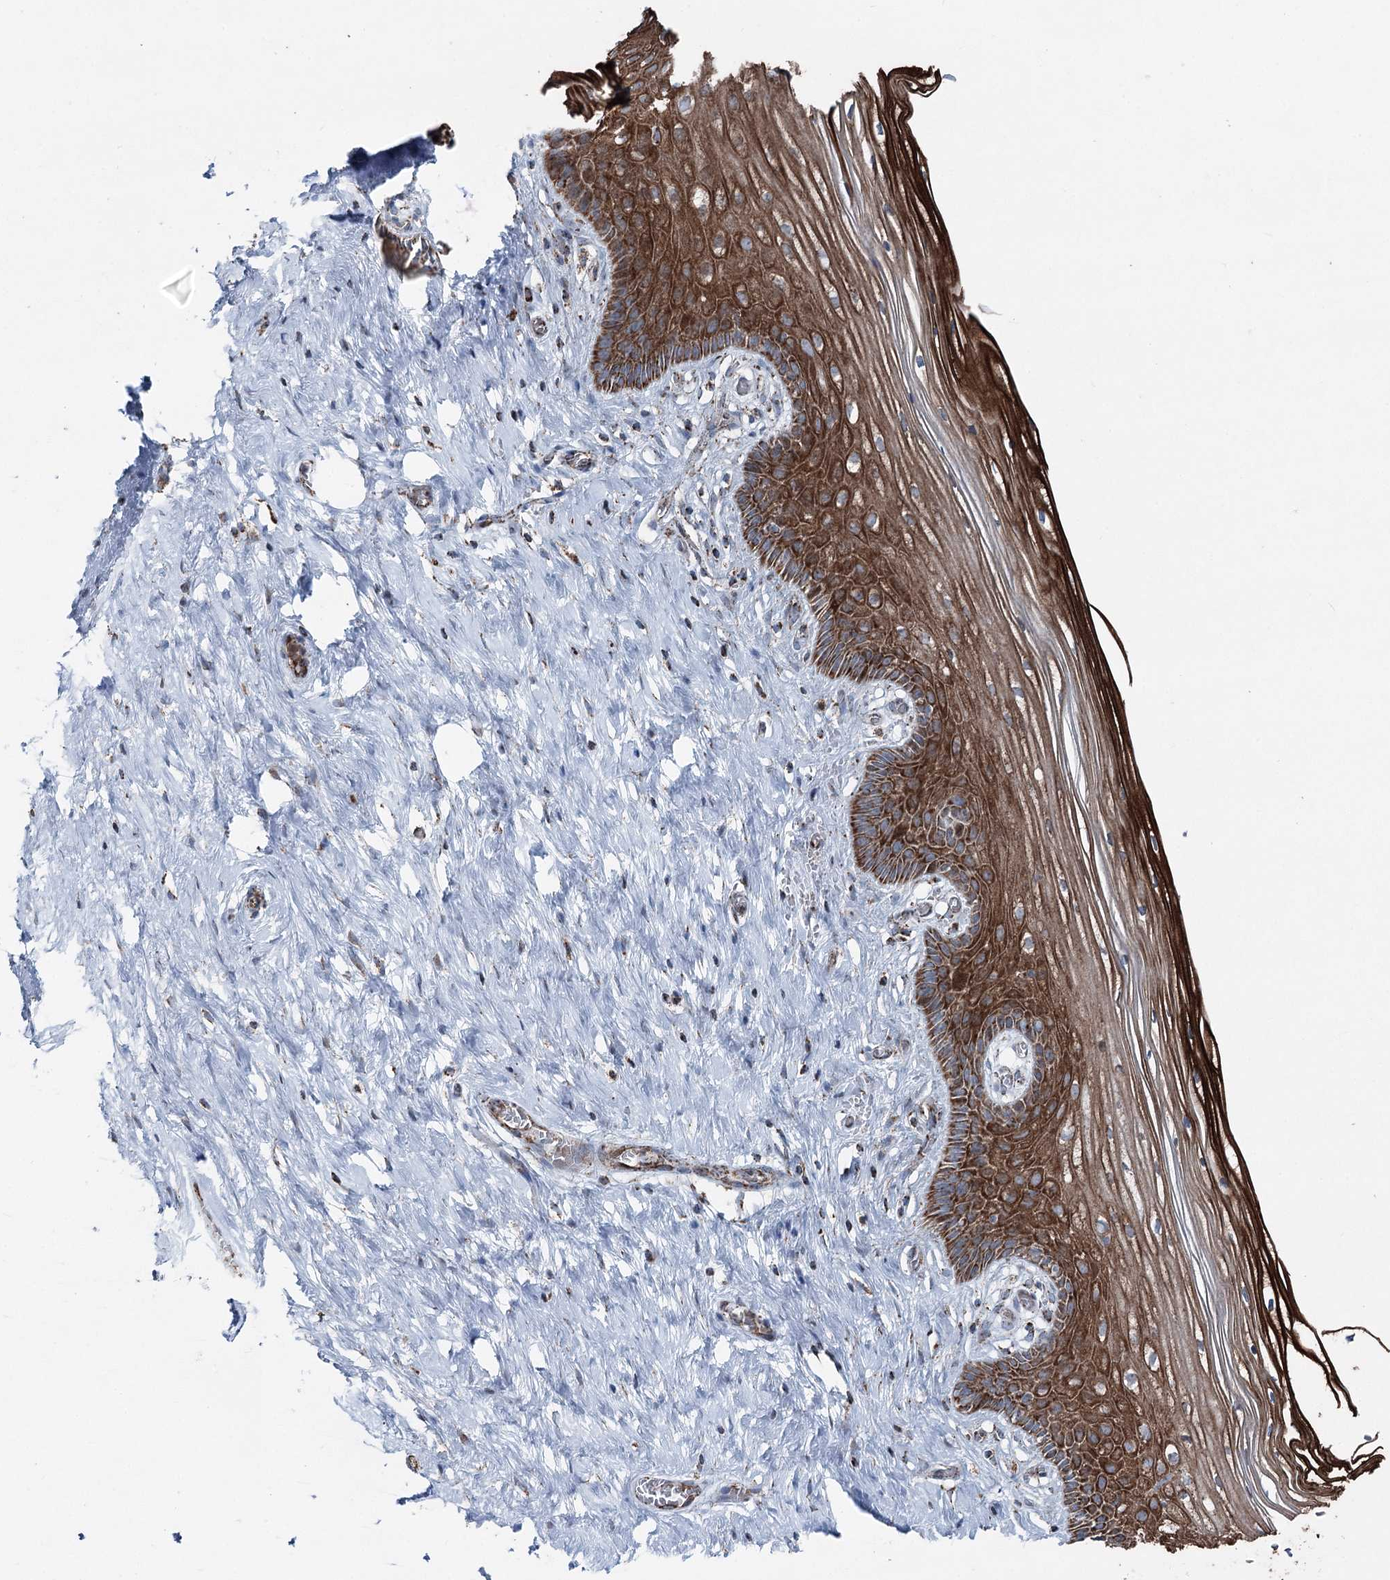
{"staining": {"intensity": "strong", "quantity": ">75%", "location": "cytoplasmic/membranous"}, "tissue": "cervix", "cell_type": "Glandular cells", "image_type": "normal", "snomed": [{"axis": "morphology", "description": "Normal tissue, NOS"}, {"axis": "topography", "description": "Cervix"}], "caption": "The histopathology image exhibits a brown stain indicating the presence of a protein in the cytoplasmic/membranous of glandular cells in cervix.", "gene": "UCN3", "patient": {"sex": "female", "age": 33}}